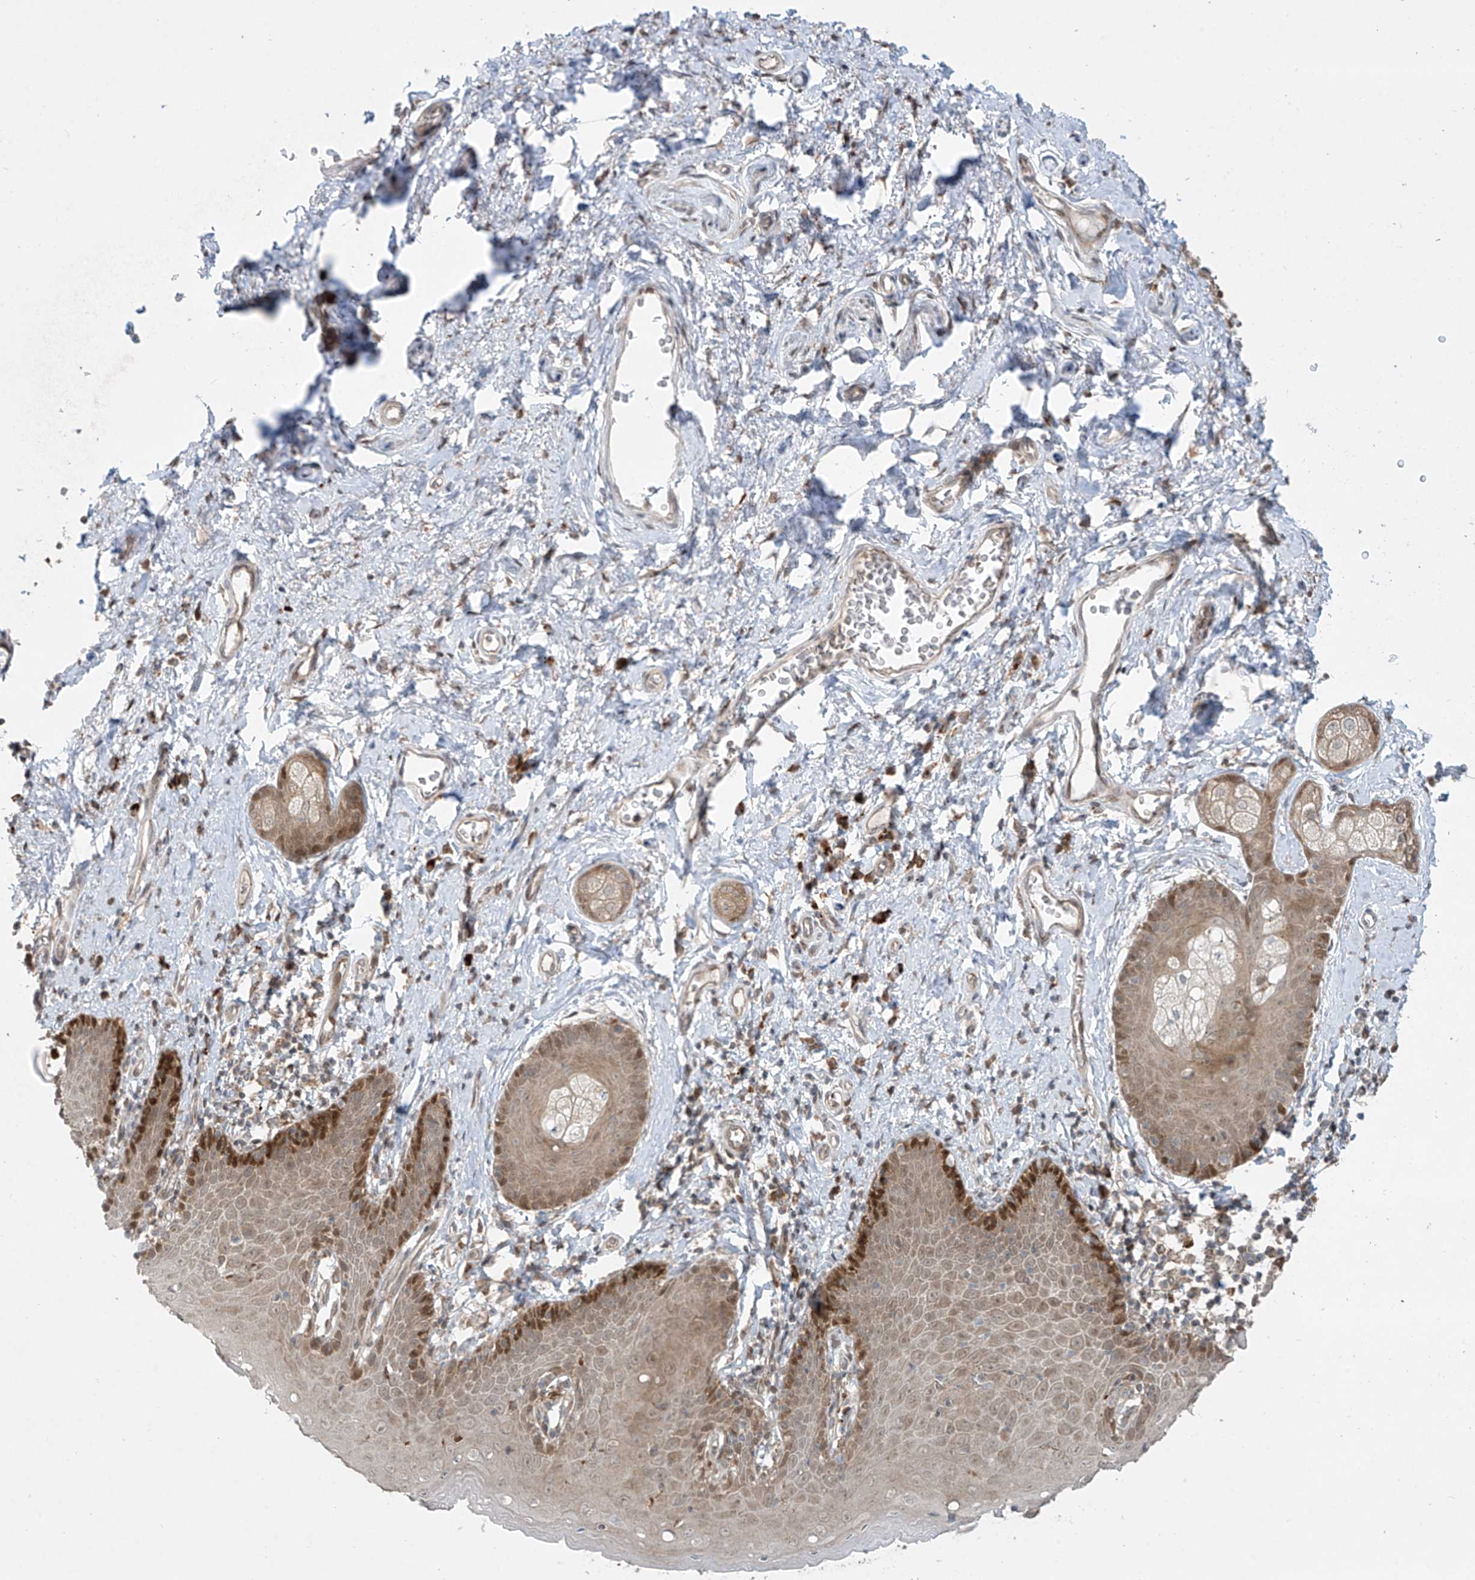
{"staining": {"intensity": "strong", "quantity": "<25%", "location": "nuclear"}, "tissue": "skin", "cell_type": "Epidermal cells", "image_type": "normal", "snomed": [{"axis": "morphology", "description": "Normal tissue, NOS"}, {"axis": "topography", "description": "Vulva"}], "caption": "Skin stained with IHC shows strong nuclear expression in approximately <25% of epidermal cells. (DAB (3,3'-diaminobenzidine) IHC with brightfield microscopy, high magnification).", "gene": "PPAT", "patient": {"sex": "female", "age": 66}}